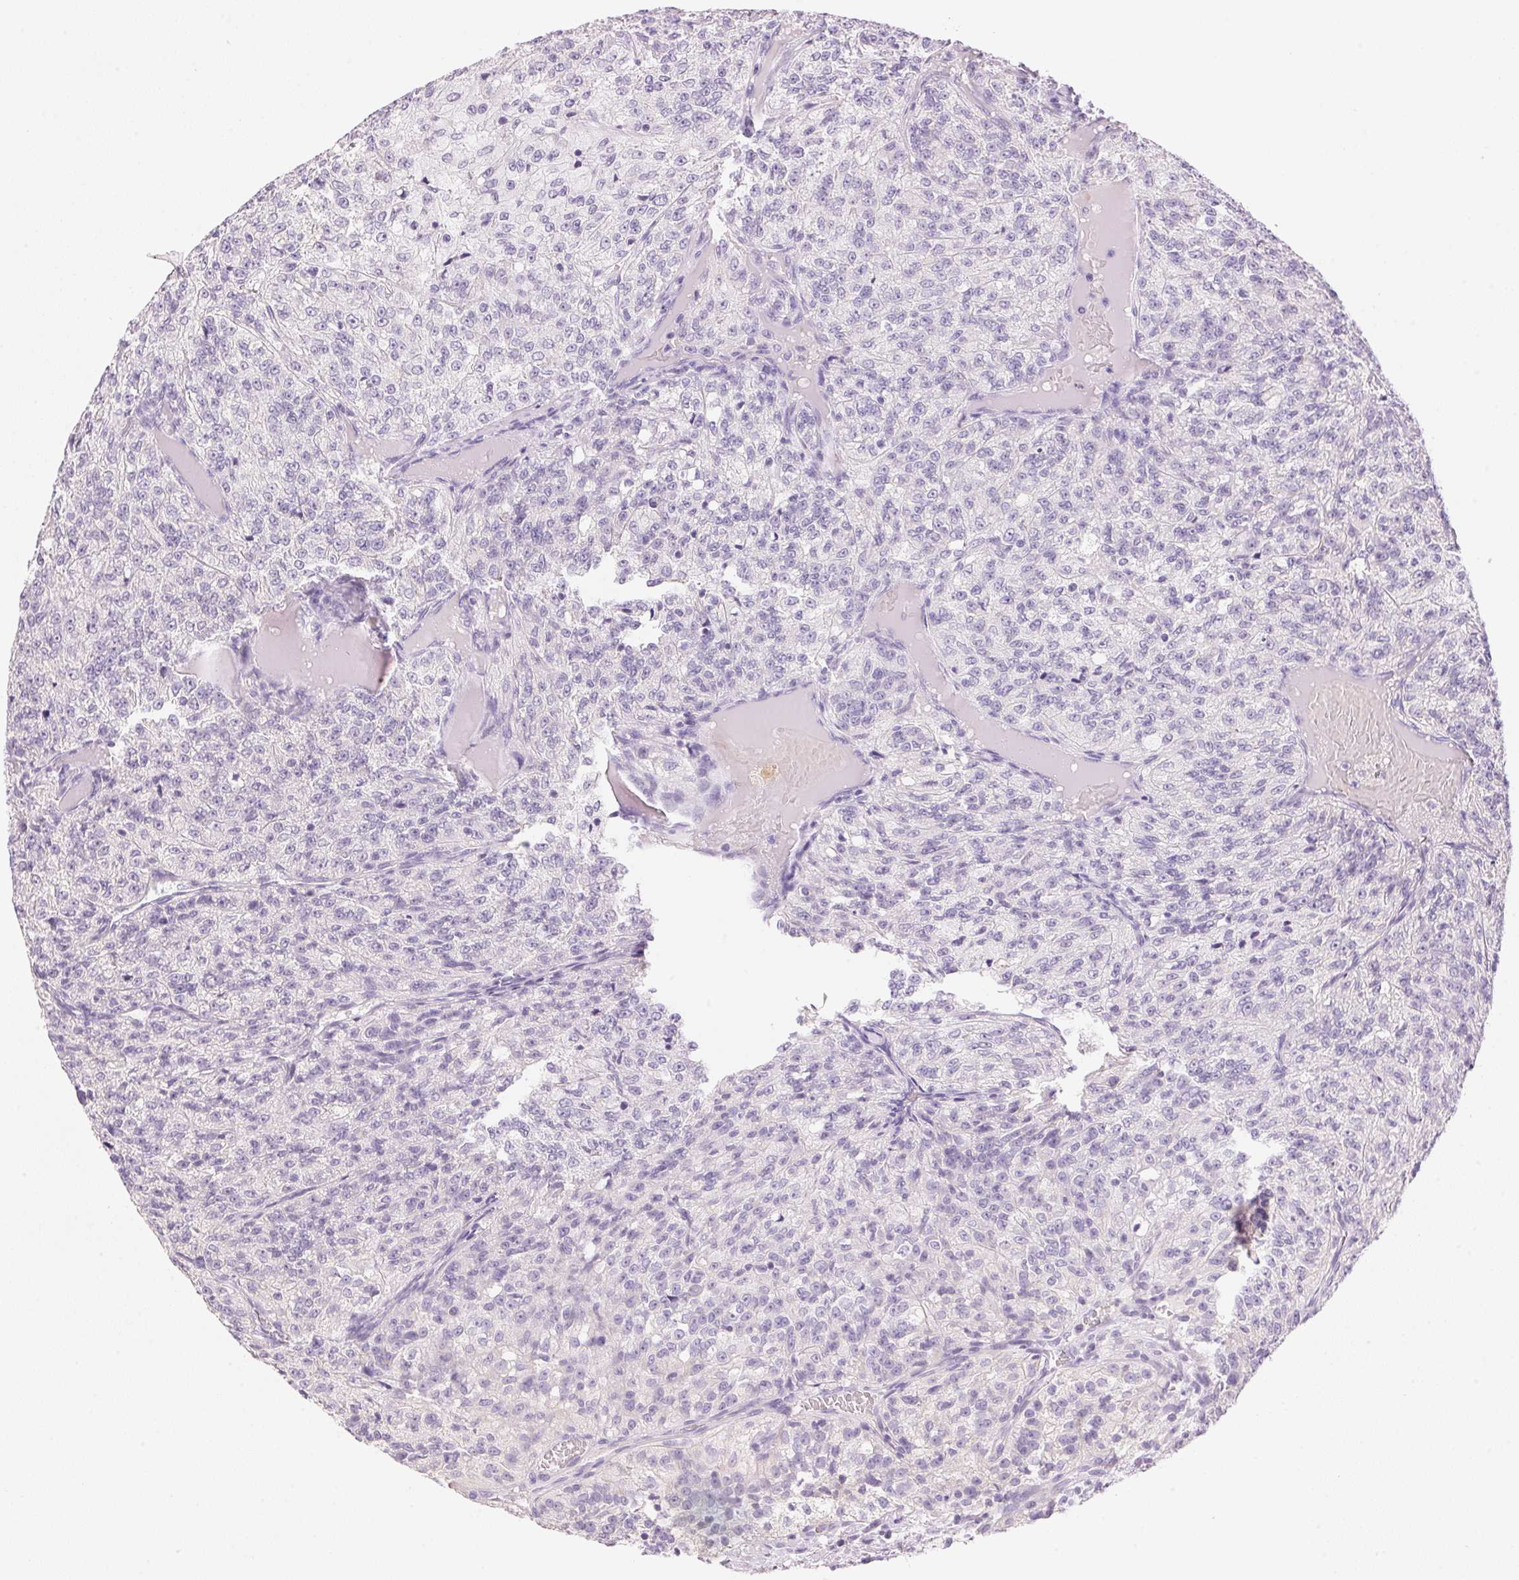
{"staining": {"intensity": "negative", "quantity": "none", "location": "none"}, "tissue": "renal cancer", "cell_type": "Tumor cells", "image_type": "cancer", "snomed": [{"axis": "morphology", "description": "Adenocarcinoma, NOS"}, {"axis": "topography", "description": "Kidney"}], "caption": "The image shows no staining of tumor cells in adenocarcinoma (renal).", "gene": "HSD17B2", "patient": {"sex": "female", "age": 63}}